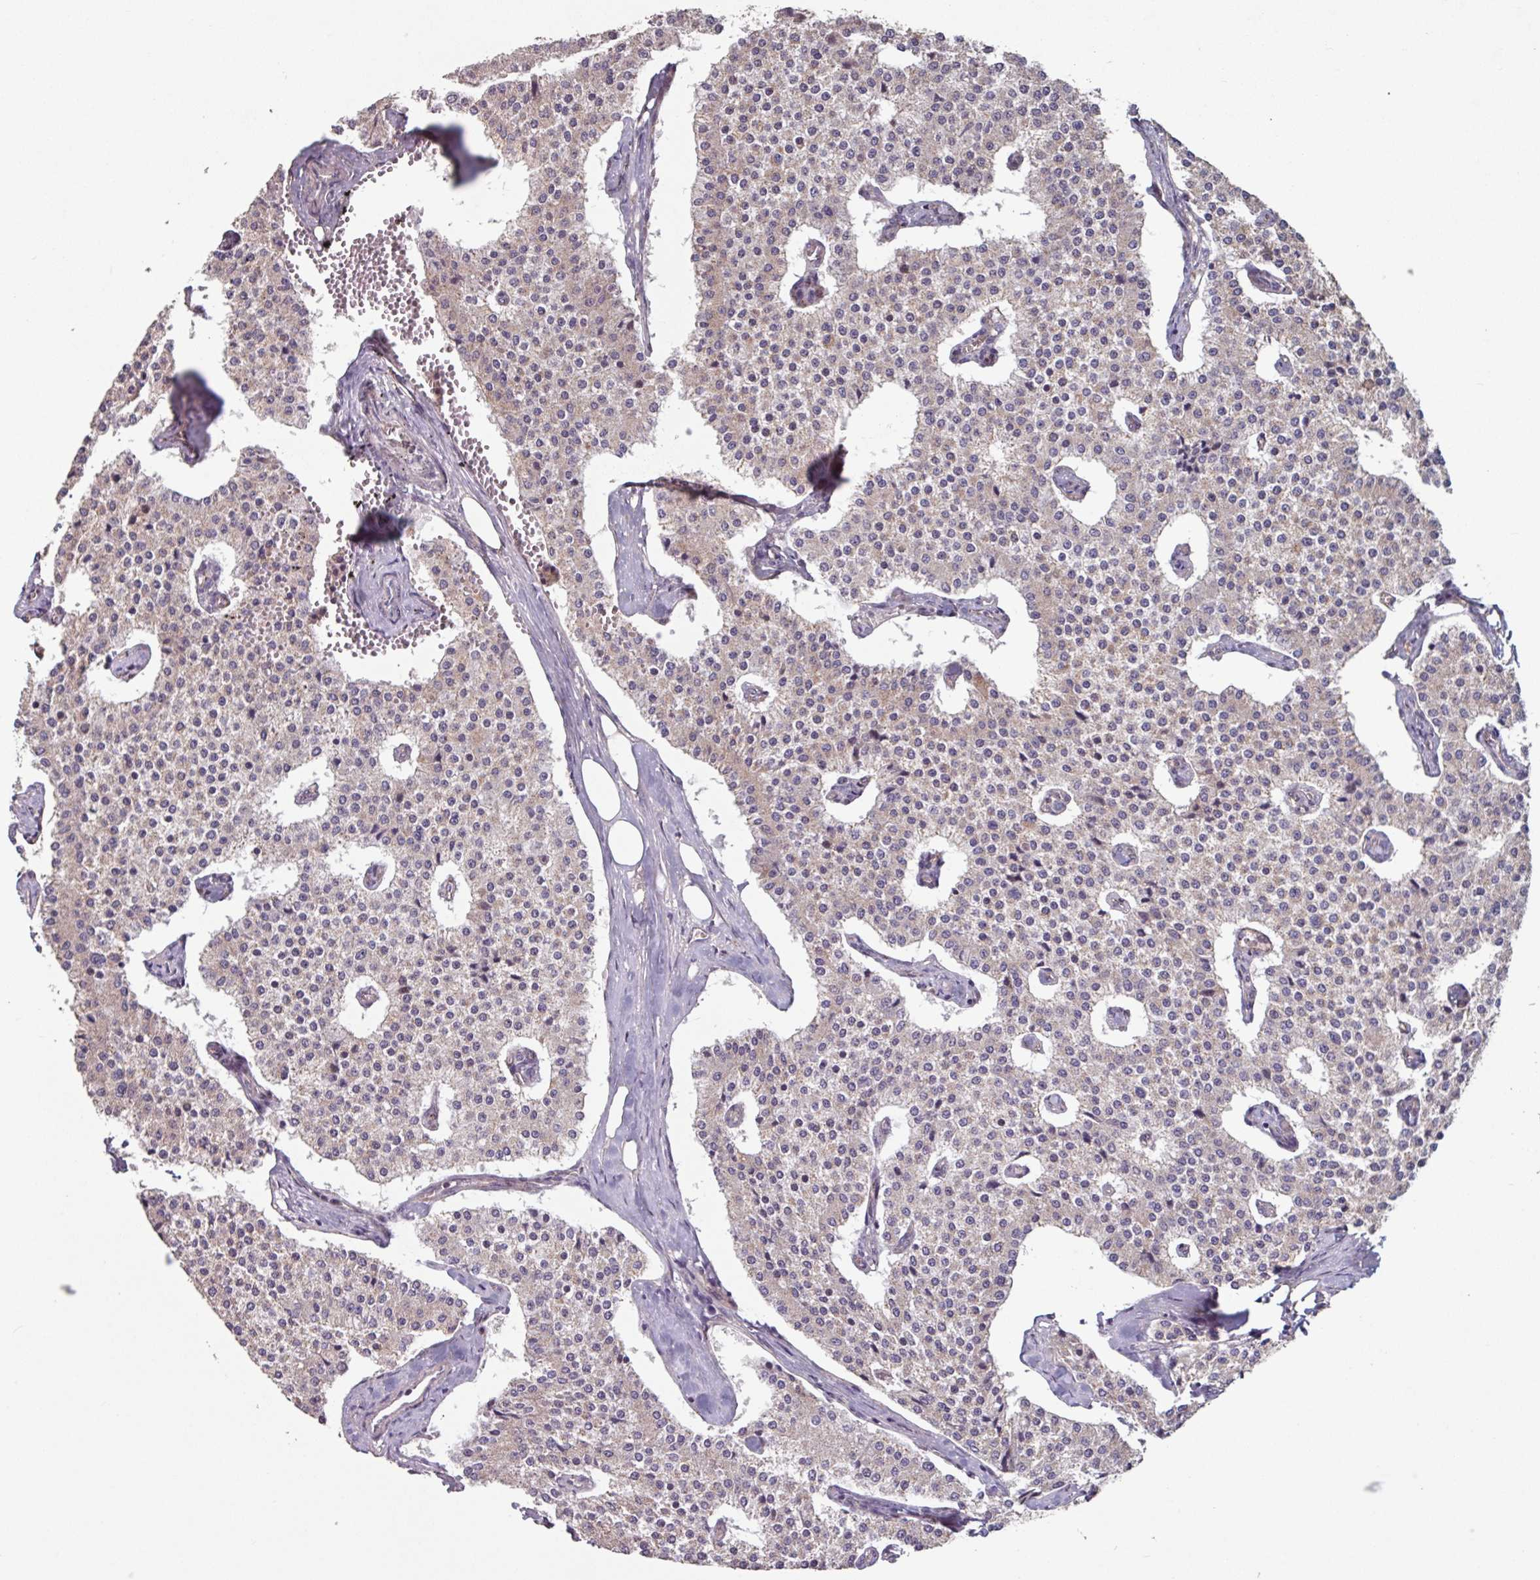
{"staining": {"intensity": "negative", "quantity": "none", "location": "none"}, "tissue": "carcinoid", "cell_type": "Tumor cells", "image_type": "cancer", "snomed": [{"axis": "morphology", "description": "Carcinoid, malignant, NOS"}, {"axis": "topography", "description": "Colon"}], "caption": "Malignant carcinoid was stained to show a protein in brown. There is no significant expression in tumor cells.", "gene": "TMEM88", "patient": {"sex": "female", "age": 52}}